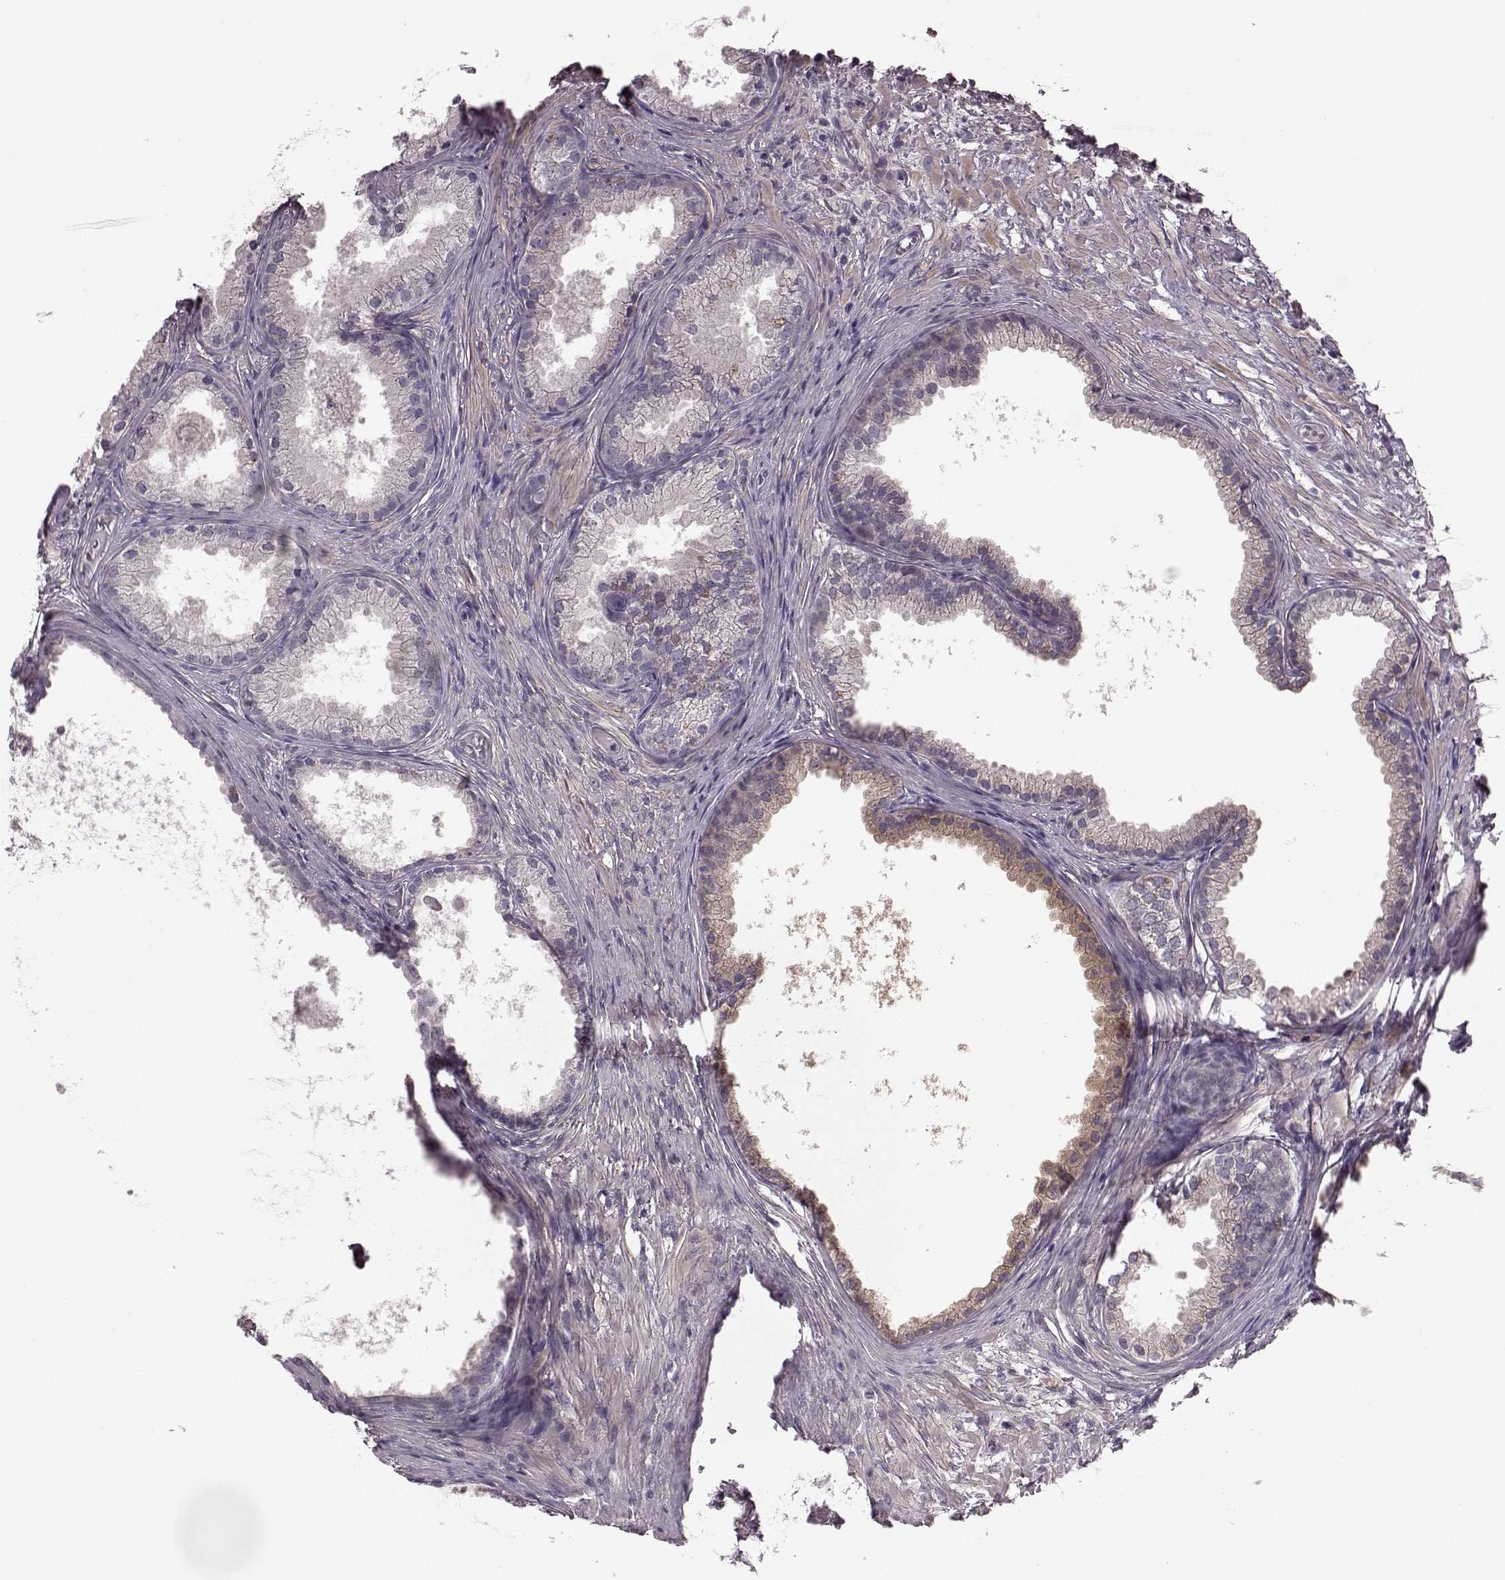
{"staining": {"intensity": "negative", "quantity": "none", "location": "none"}, "tissue": "prostate cancer", "cell_type": "Tumor cells", "image_type": "cancer", "snomed": [{"axis": "morphology", "description": "Adenocarcinoma, High grade"}, {"axis": "topography", "description": "Prostate"}], "caption": "Immunohistochemistry (IHC) photomicrograph of neoplastic tissue: prostate cancer (adenocarcinoma (high-grade)) stained with DAB displays no significant protein staining in tumor cells.", "gene": "GRK1", "patient": {"sex": "male", "age": 83}}